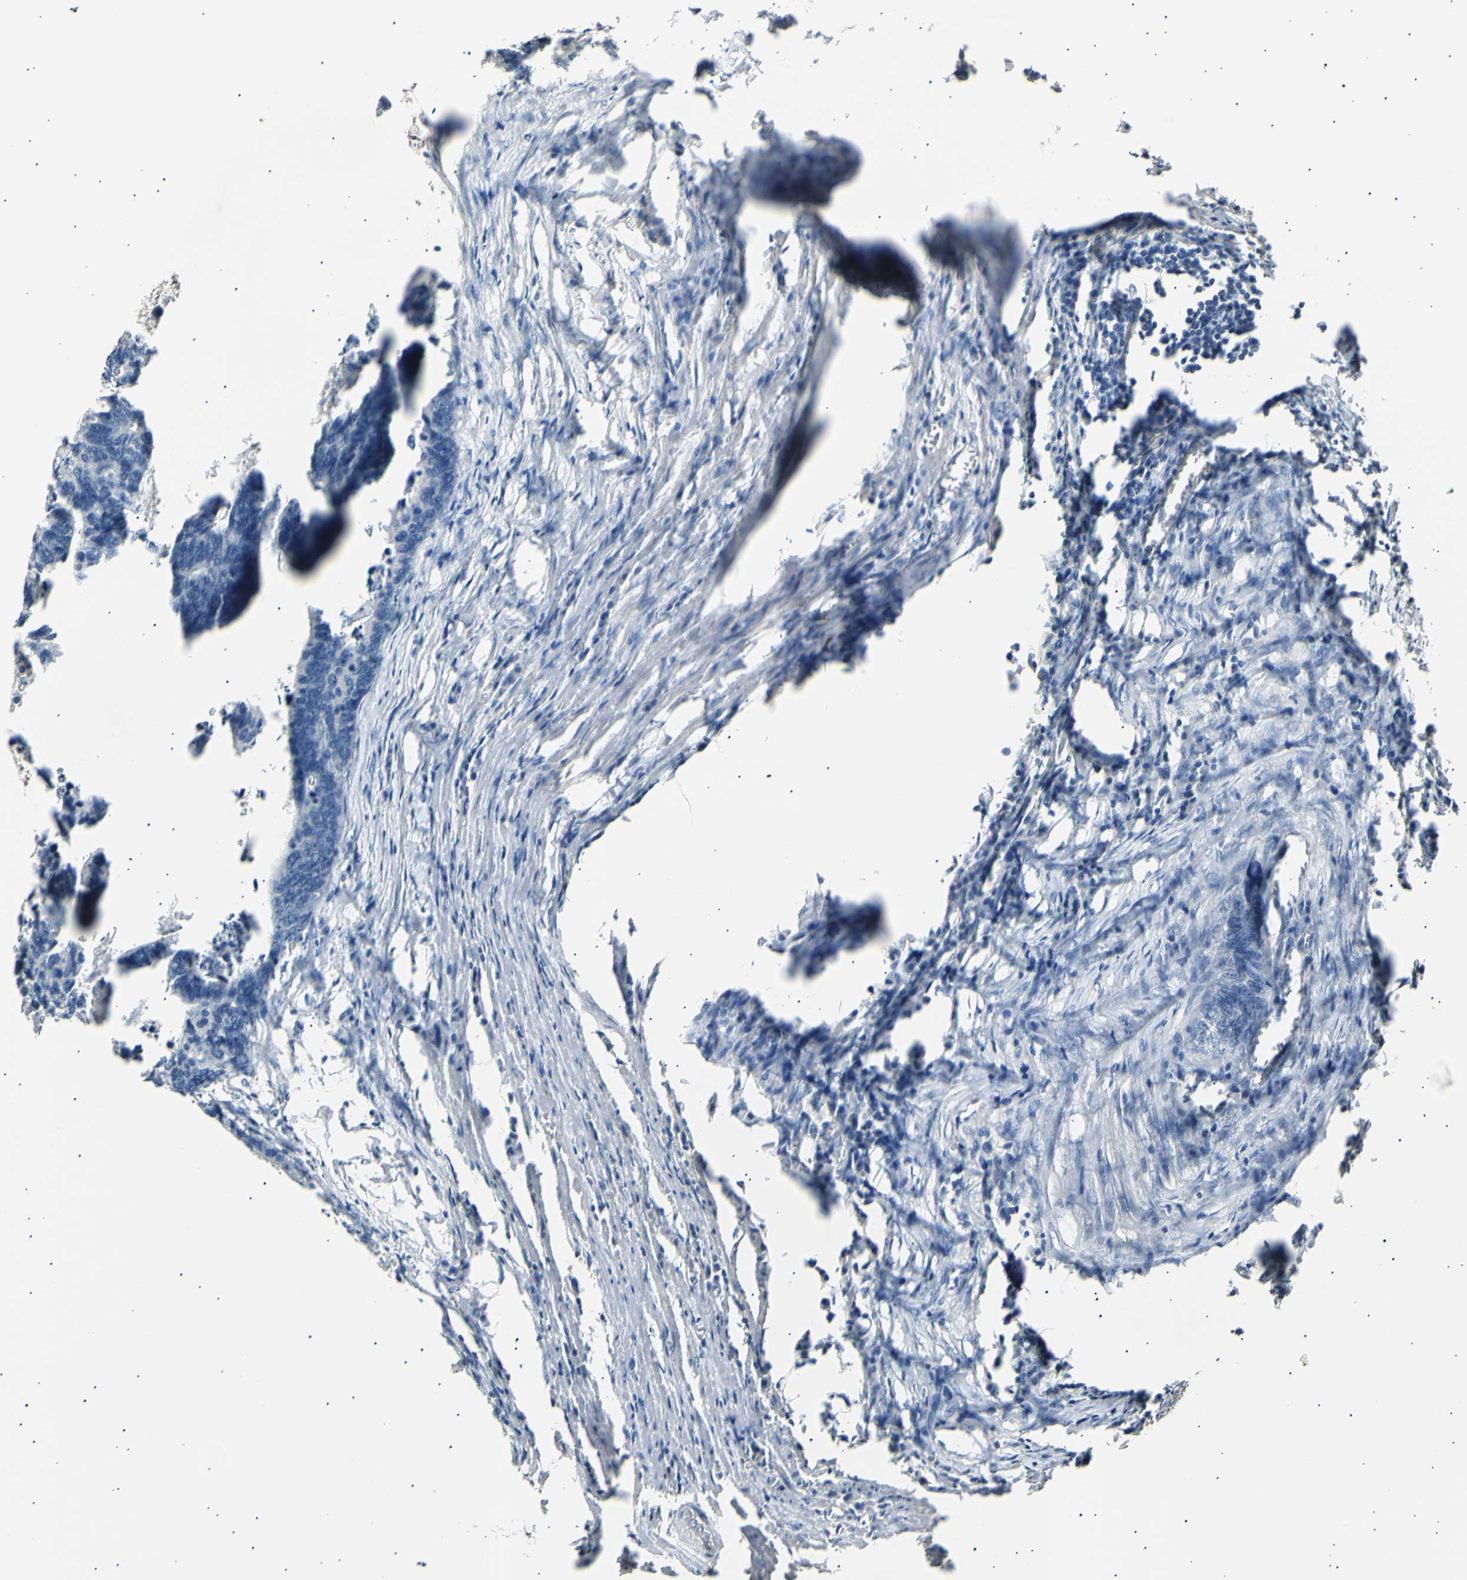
{"staining": {"intensity": "negative", "quantity": "none", "location": "none"}, "tissue": "colorectal cancer", "cell_type": "Tumor cells", "image_type": "cancer", "snomed": [{"axis": "morphology", "description": "Adenocarcinoma, NOS"}, {"axis": "topography", "description": "Colon"}], "caption": "An image of human adenocarcinoma (colorectal) is negative for staining in tumor cells.", "gene": "AK1", "patient": {"sex": "male", "age": 72}}